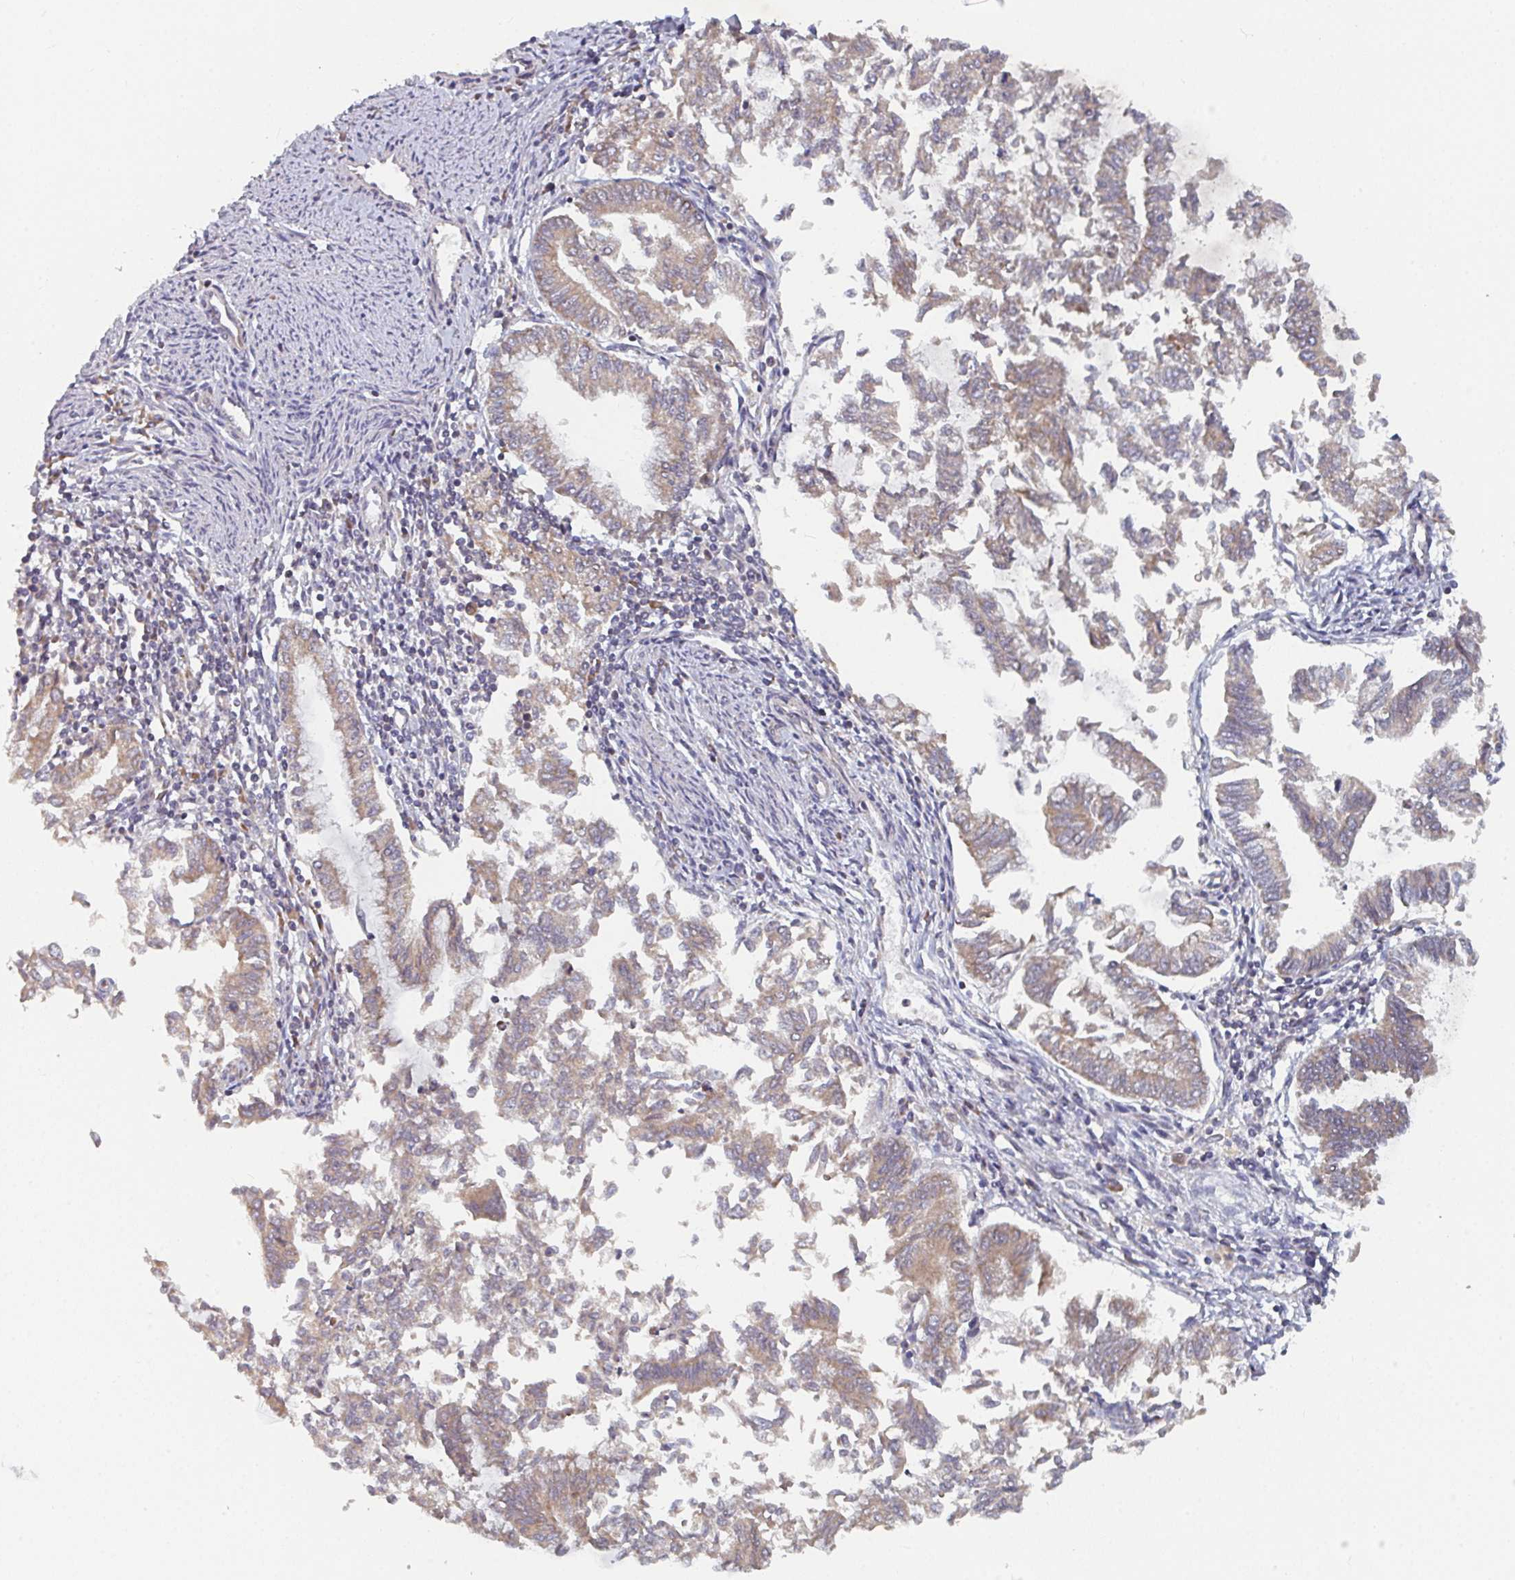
{"staining": {"intensity": "weak", "quantity": ">75%", "location": "cytoplasmic/membranous"}, "tissue": "endometrial cancer", "cell_type": "Tumor cells", "image_type": "cancer", "snomed": [{"axis": "morphology", "description": "Adenocarcinoma, NOS"}, {"axis": "topography", "description": "Endometrium"}], "caption": "Immunohistochemical staining of human endometrial cancer shows low levels of weak cytoplasmic/membranous protein staining in approximately >75% of tumor cells.", "gene": "ELOVL1", "patient": {"sex": "female", "age": 79}}